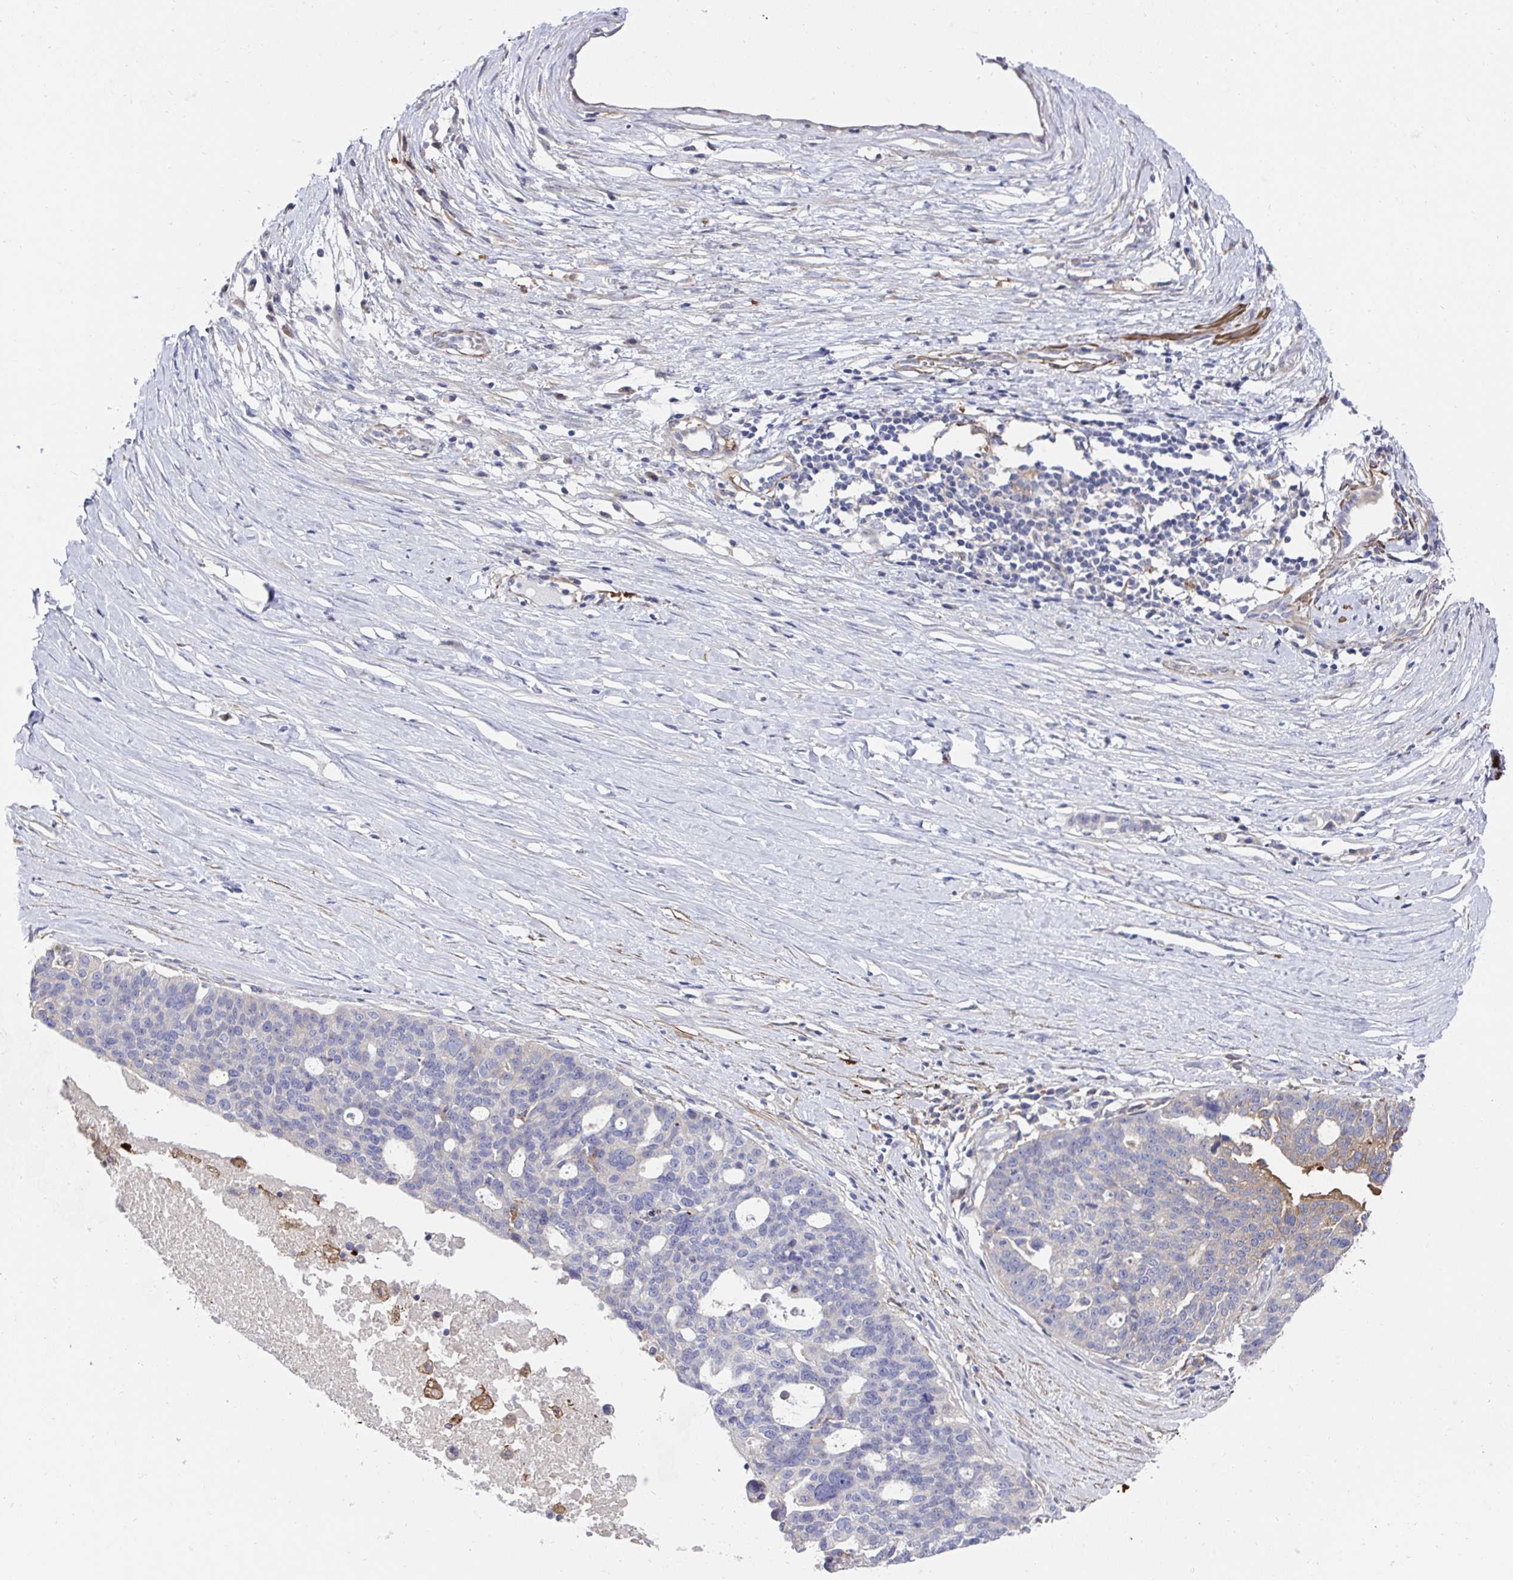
{"staining": {"intensity": "weak", "quantity": "<25%", "location": "cytoplasmic/membranous"}, "tissue": "ovarian cancer", "cell_type": "Tumor cells", "image_type": "cancer", "snomed": [{"axis": "morphology", "description": "Cystadenocarcinoma, serous, NOS"}, {"axis": "topography", "description": "Ovary"}], "caption": "An image of ovarian cancer stained for a protein exhibits no brown staining in tumor cells.", "gene": "FBXL13", "patient": {"sex": "female", "age": 59}}